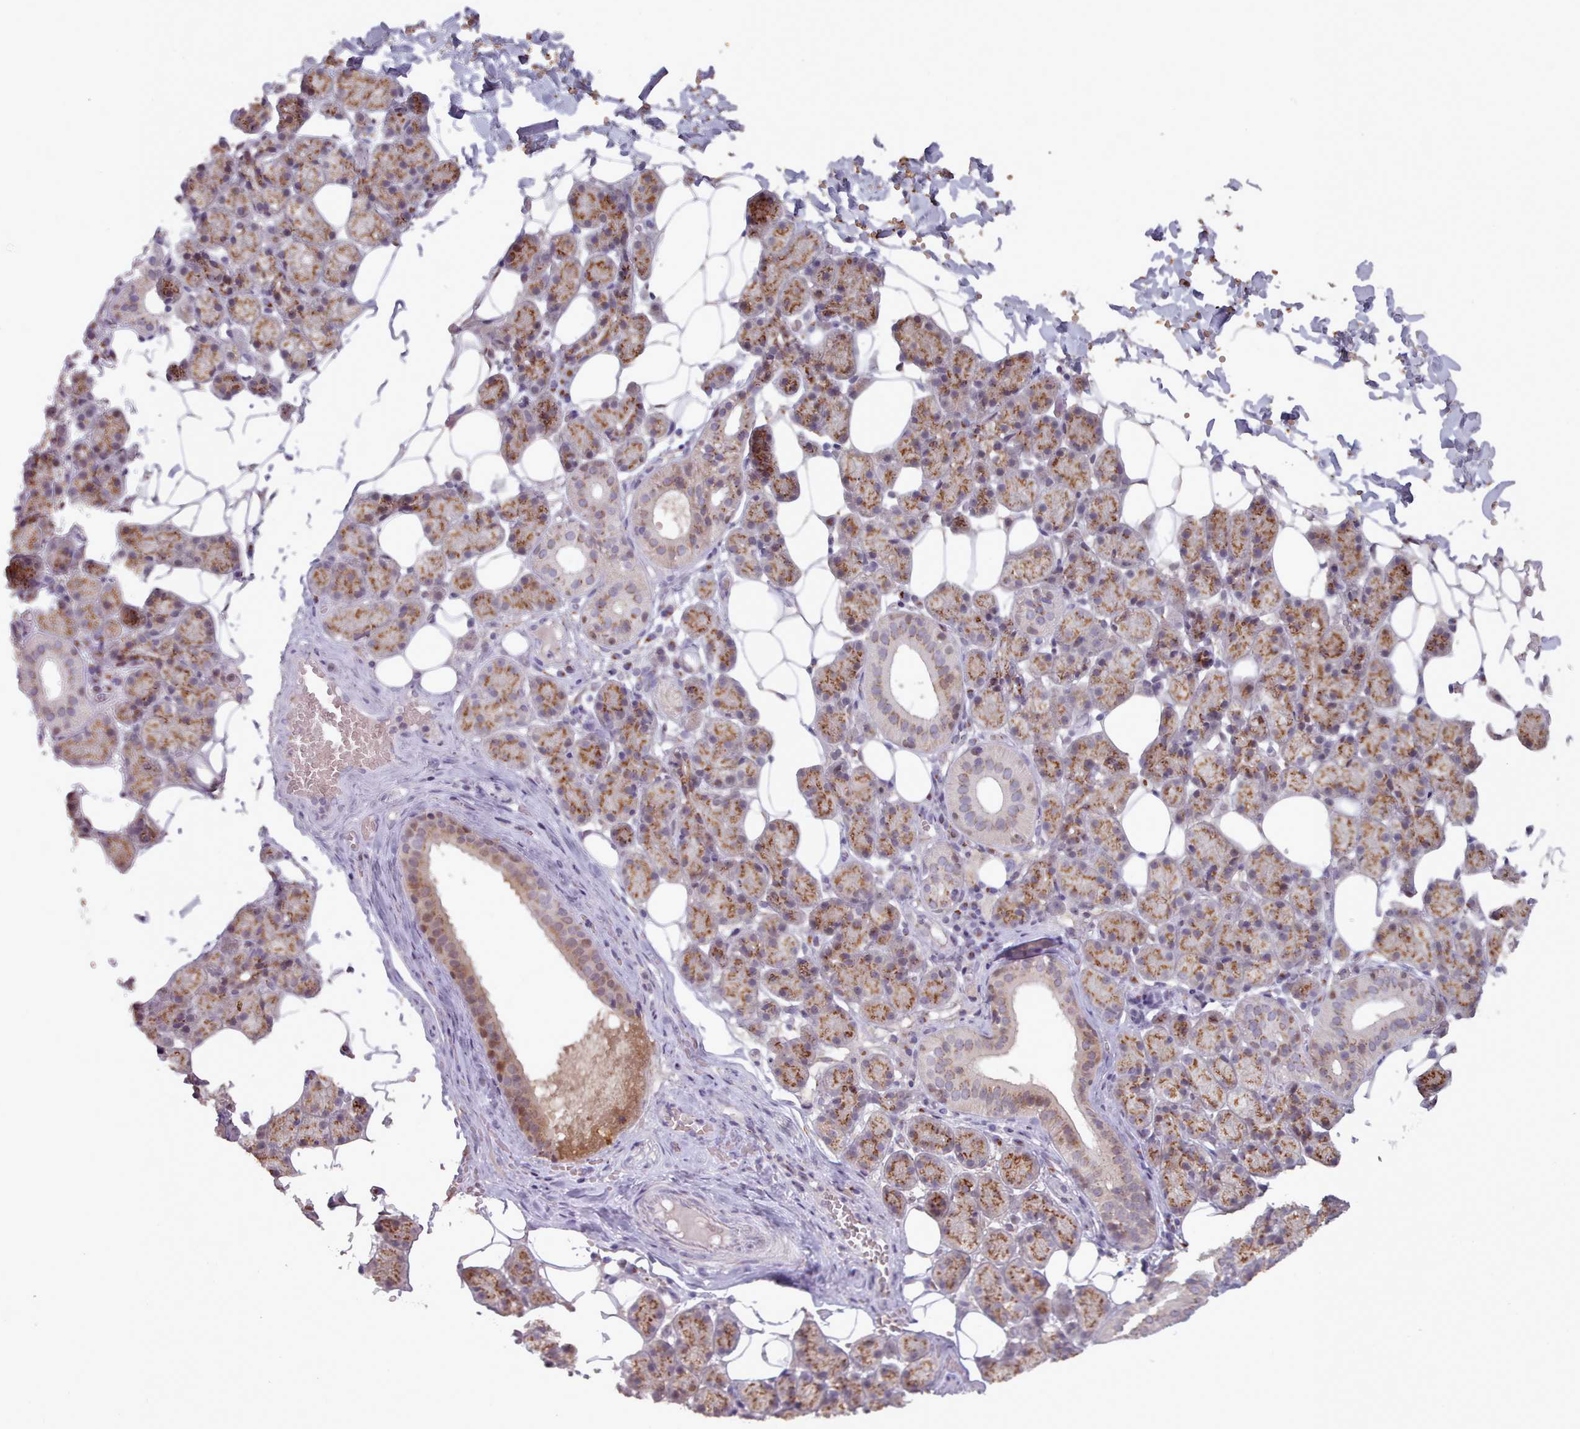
{"staining": {"intensity": "moderate", "quantity": ">75%", "location": "cytoplasmic/membranous"}, "tissue": "salivary gland", "cell_type": "Glandular cells", "image_type": "normal", "snomed": [{"axis": "morphology", "description": "Normal tissue, NOS"}, {"axis": "topography", "description": "Salivary gland"}], "caption": "Protein staining displays moderate cytoplasmic/membranous staining in about >75% of glandular cells in unremarkable salivary gland.", "gene": "MAN1B1", "patient": {"sex": "female", "age": 33}}